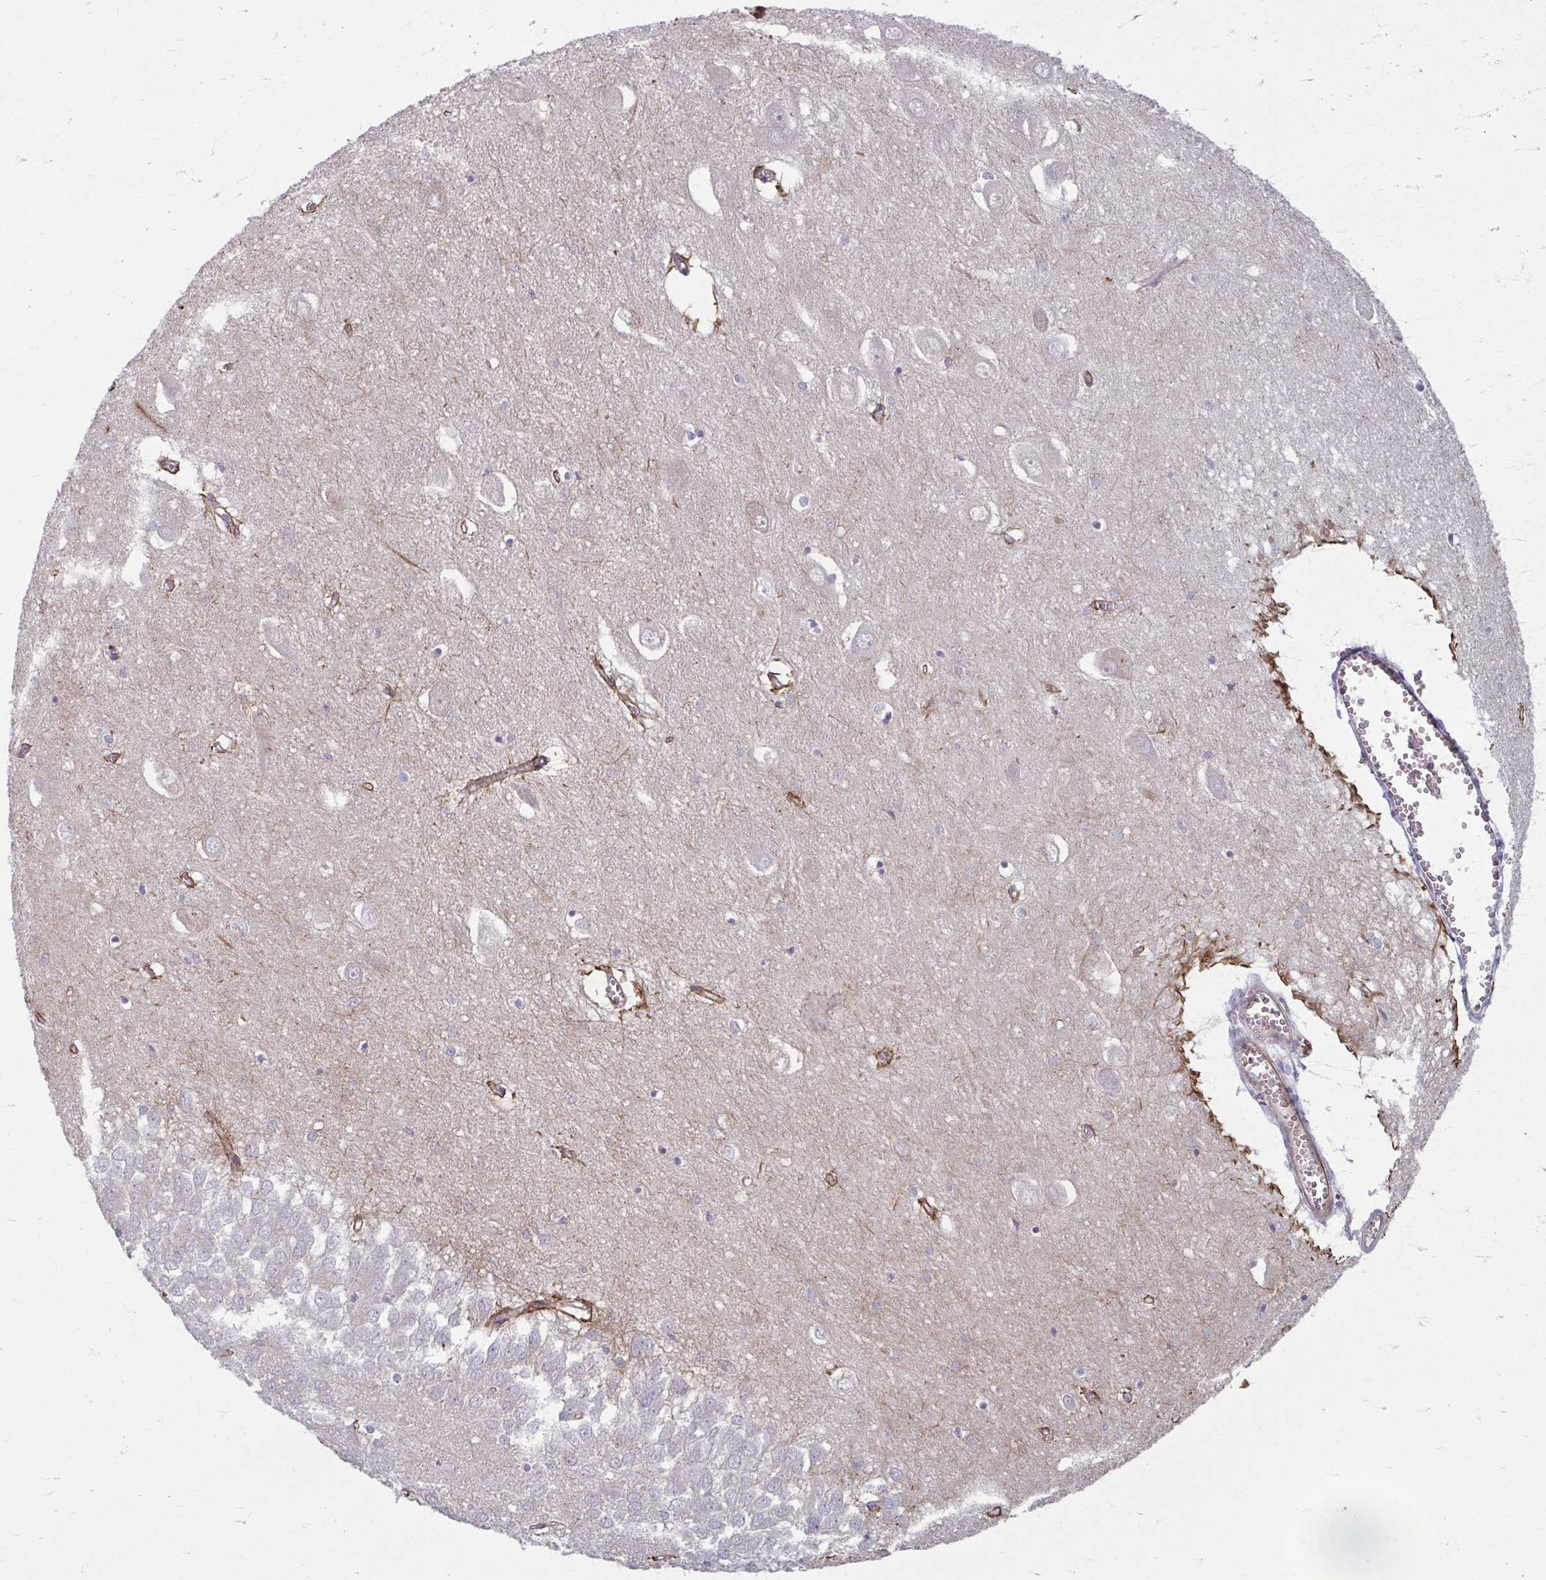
{"staining": {"intensity": "negative", "quantity": "none", "location": "none"}, "tissue": "hippocampus", "cell_type": "Glial cells", "image_type": "normal", "snomed": [{"axis": "morphology", "description": "Normal tissue, NOS"}, {"axis": "topography", "description": "Hippocampus"}], "caption": "Immunohistochemistry (IHC) image of unremarkable human hippocampus stained for a protein (brown), which exhibits no staining in glial cells.", "gene": "EID2B", "patient": {"sex": "female", "age": 64}}